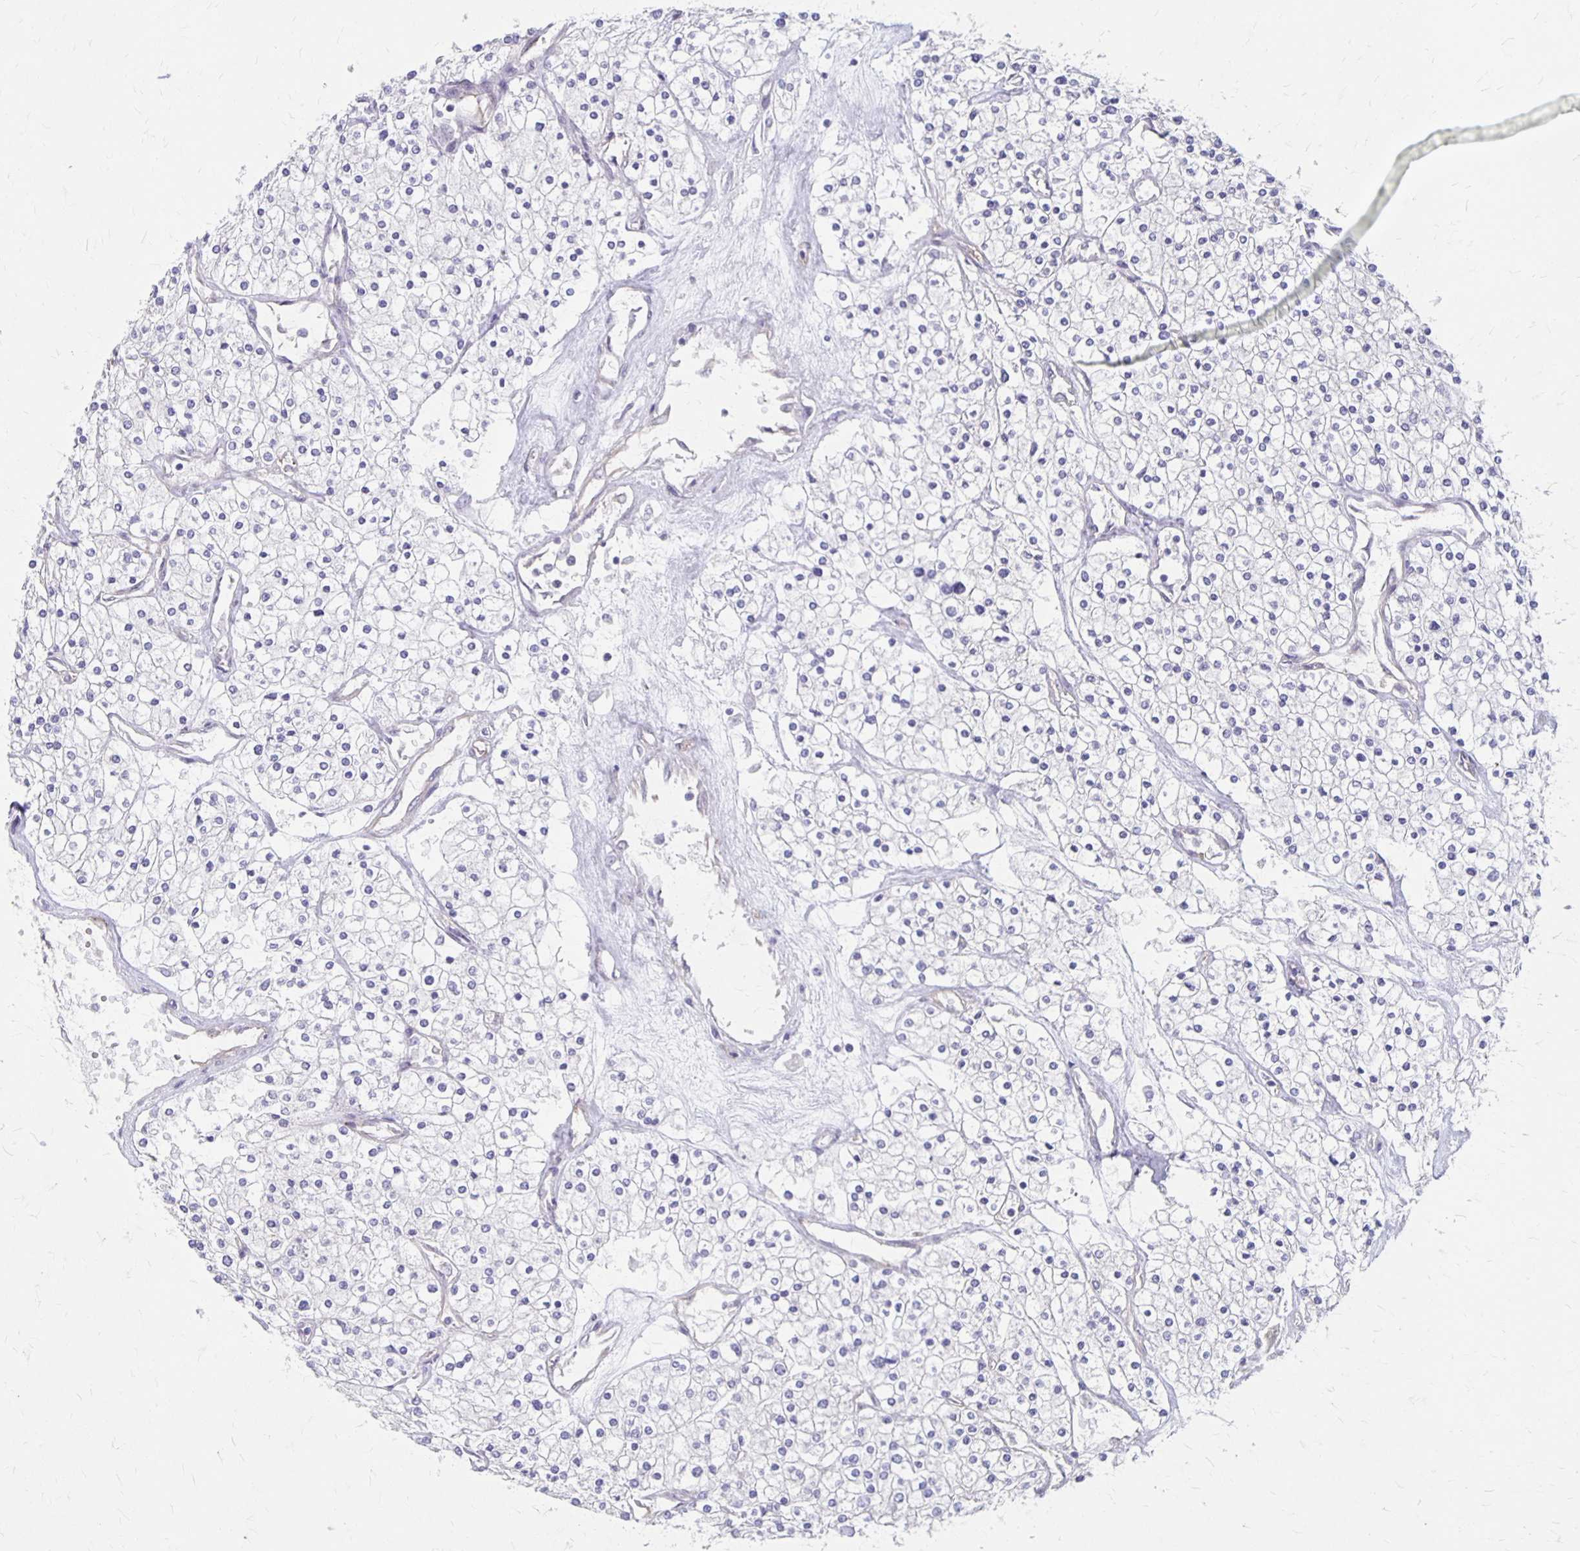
{"staining": {"intensity": "negative", "quantity": "none", "location": "none"}, "tissue": "renal cancer", "cell_type": "Tumor cells", "image_type": "cancer", "snomed": [{"axis": "morphology", "description": "Adenocarcinoma, NOS"}, {"axis": "topography", "description": "Kidney"}], "caption": "High power microscopy histopathology image of an IHC photomicrograph of adenocarcinoma (renal), revealing no significant expression in tumor cells. The staining was performed using DAB (3,3'-diaminobenzidine) to visualize the protein expression in brown, while the nuclei were stained in blue with hematoxylin (Magnification: 20x).", "gene": "PPP1R3E", "patient": {"sex": "male", "age": 80}}